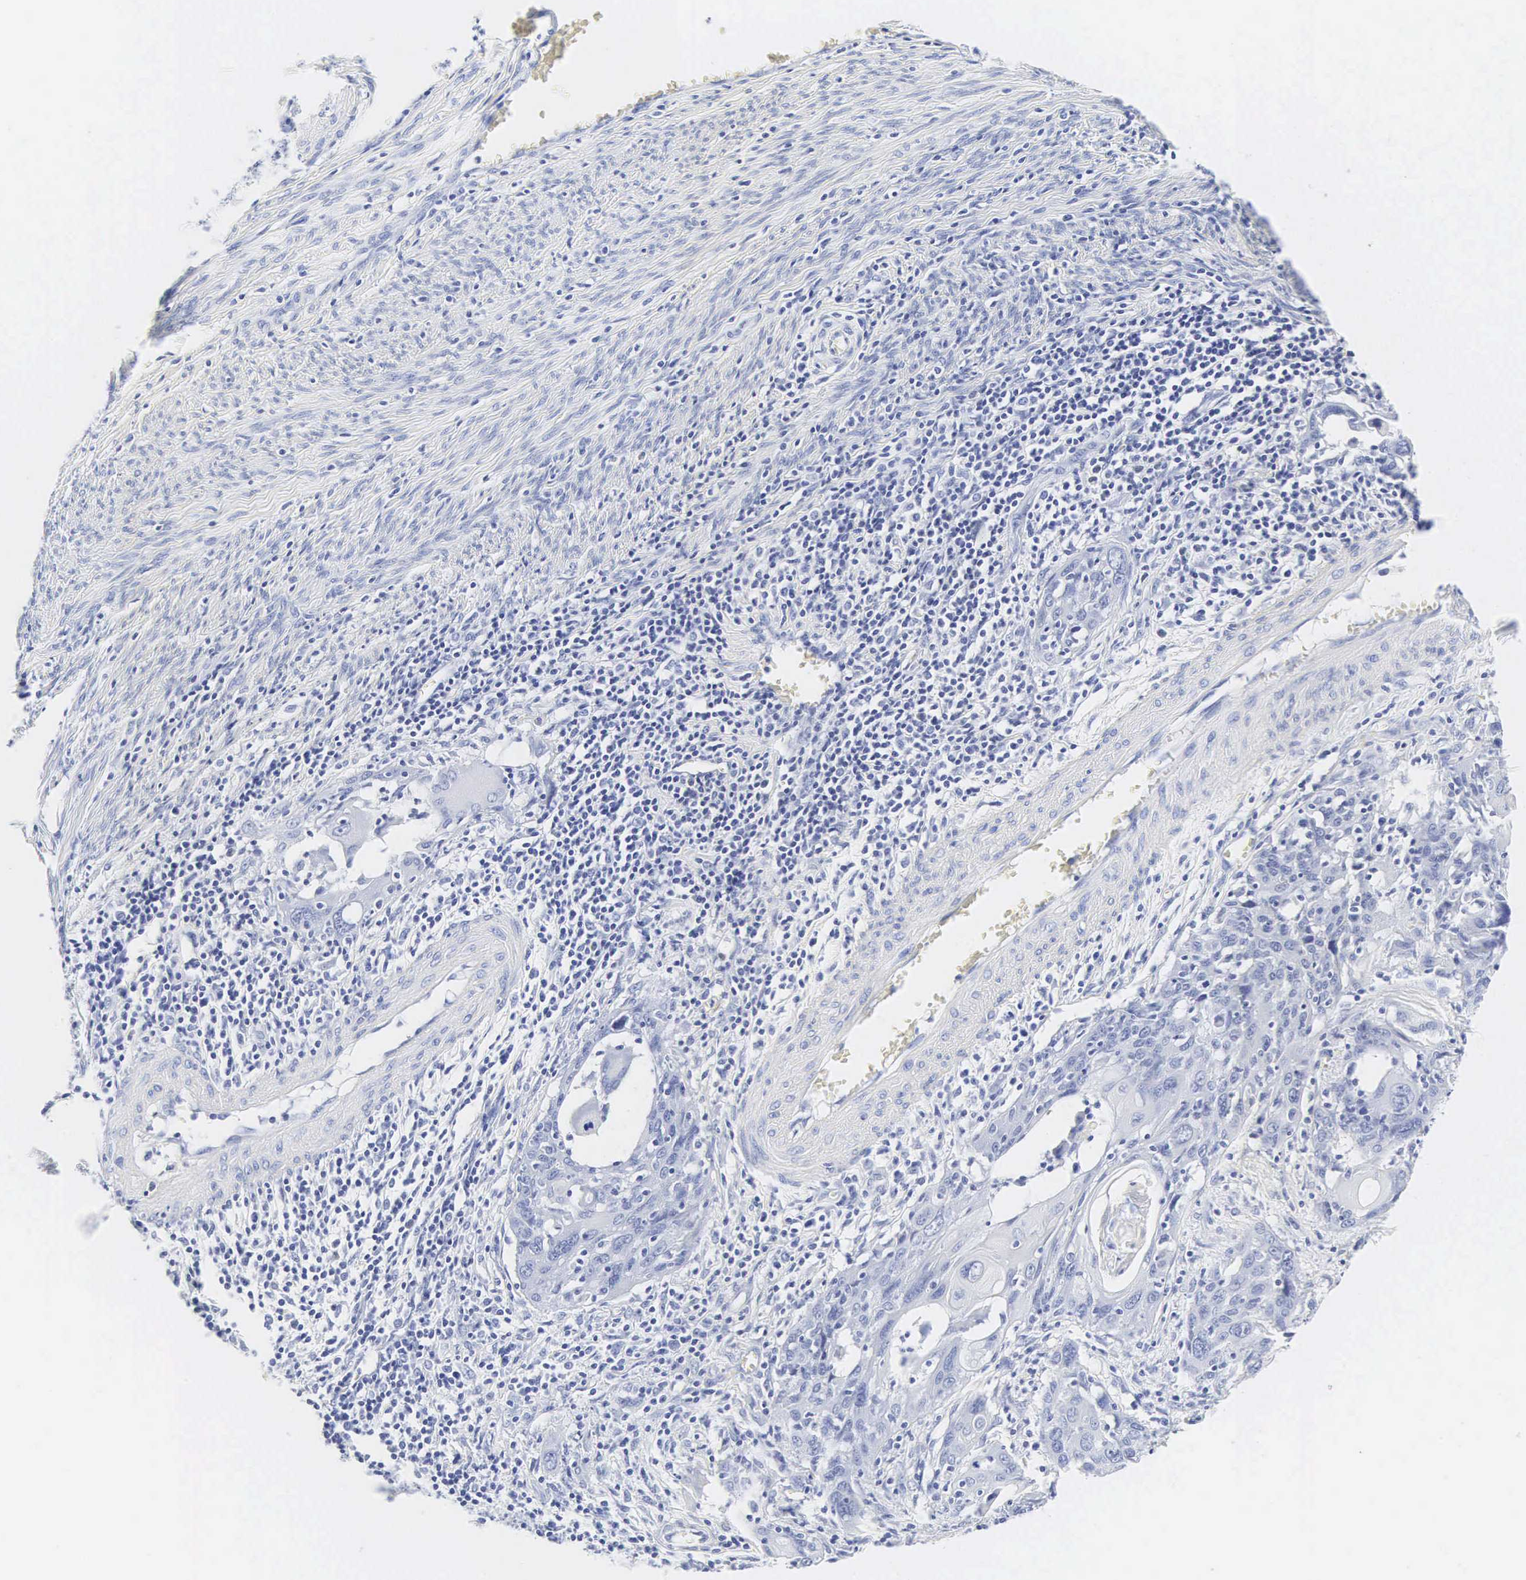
{"staining": {"intensity": "negative", "quantity": "none", "location": "none"}, "tissue": "cervical cancer", "cell_type": "Tumor cells", "image_type": "cancer", "snomed": [{"axis": "morphology", "description": "Squamous cell carcinoma, NOS"}, {"axis": "topography", "description": "Cervix"}], "caption": "Tumor cells show no significant protein positivity in cervical cancer. (DAB (3,3'-diaminobenzidine) IHC visualized using brightfield microscopy, high magnification).", "gene": "INS", "patient": {"sex": "female", "age": 54}}